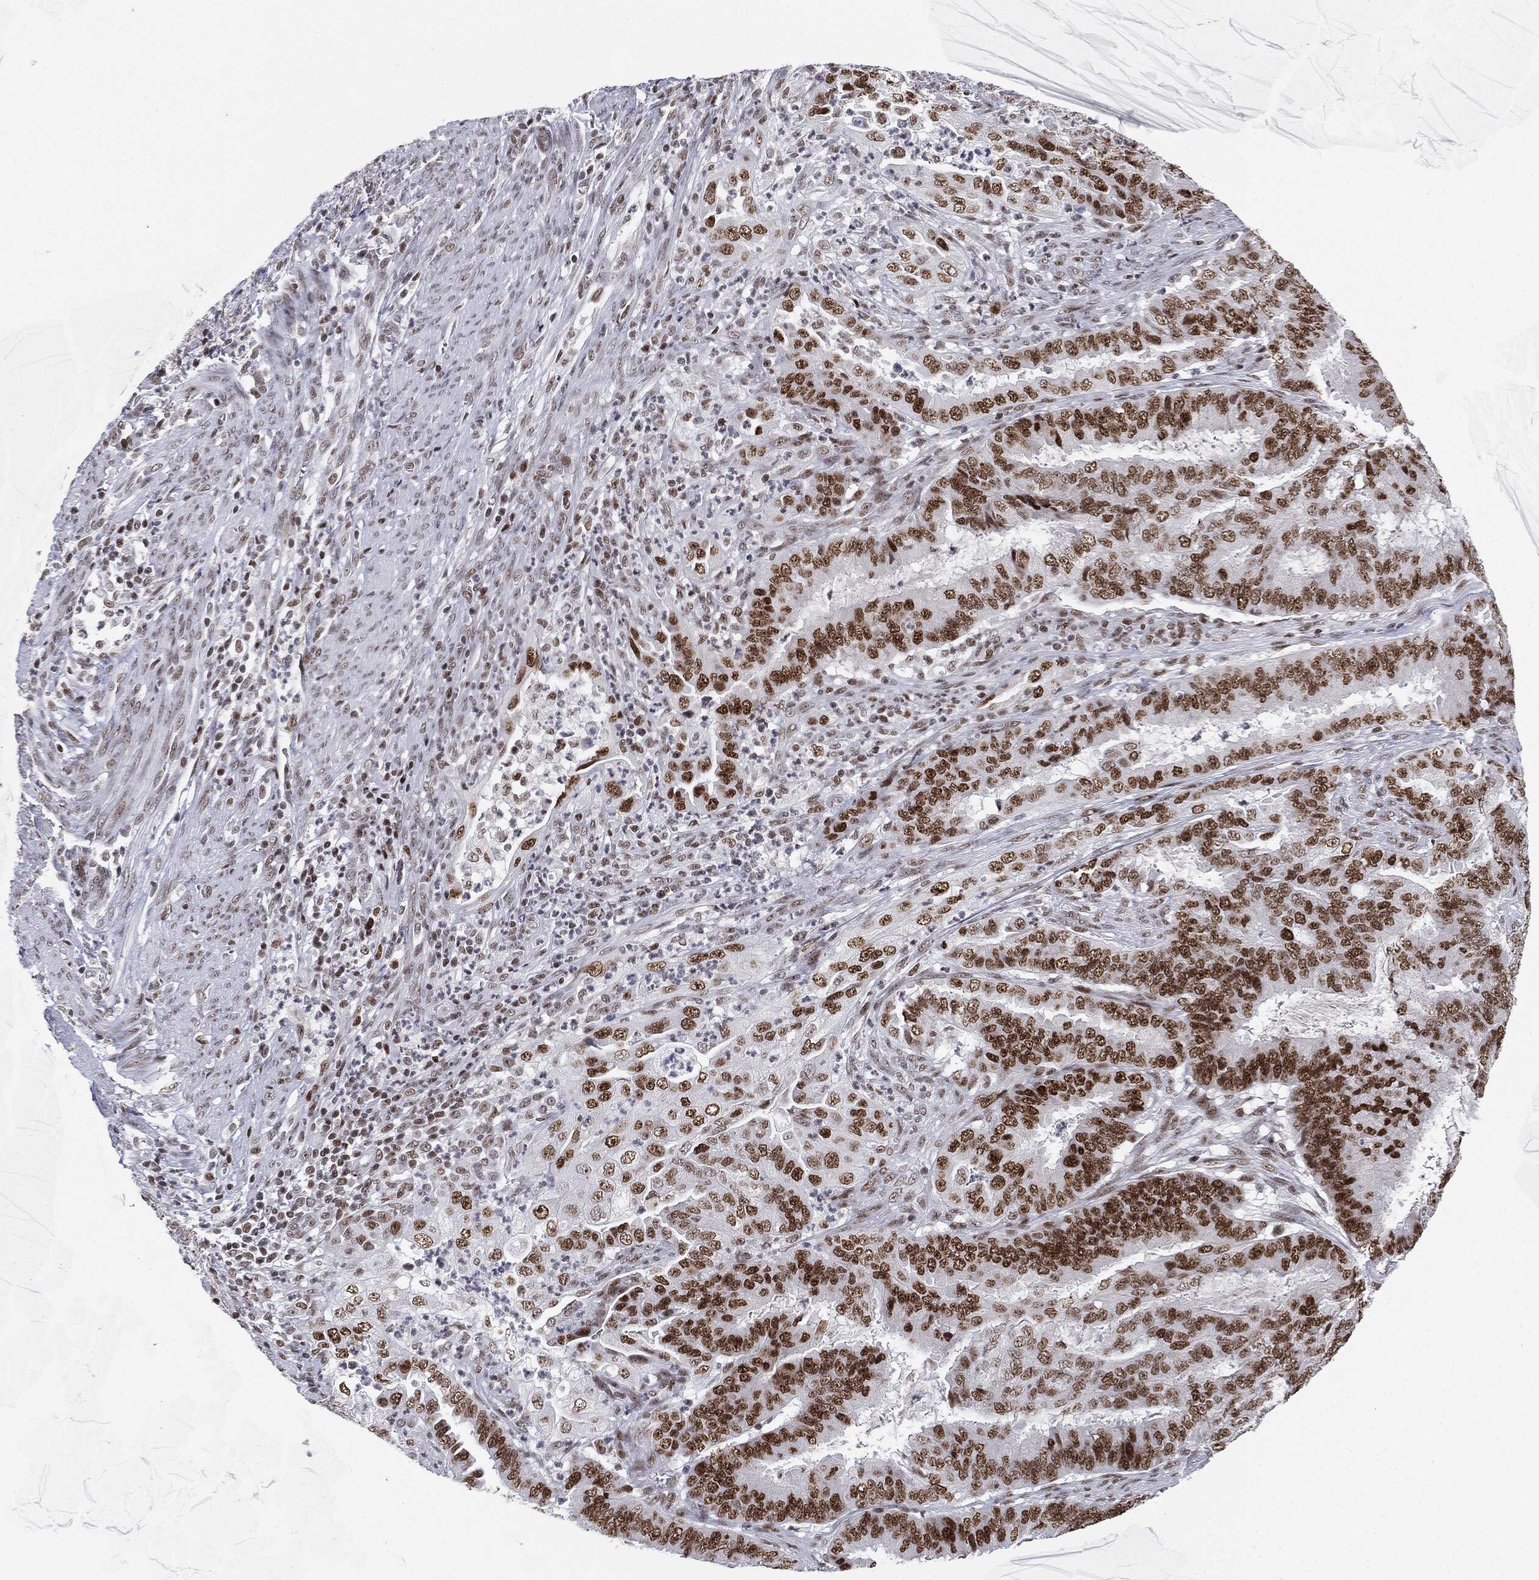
{"staining": {"intensity": "strong", "quantity": ">75%", "location": "nuclear"}, "tissue": "endometrial cancer", "cell_type": "Tumor cells", "image_type": "cancer", "snomed": [{"axis": "morphology", "description": "Adenocarcinoma, NOS"}, {"axis": "topography", "description": "Endometrium"}], "caption": "Immunohistochemical staining of human endometrial cancer (adenocarcinoma) reveals strong nuclear protein staining in approximately >75% of tumor cells.", "gene": "MDC1", "patient": {"sex": "female", "age": 51}}